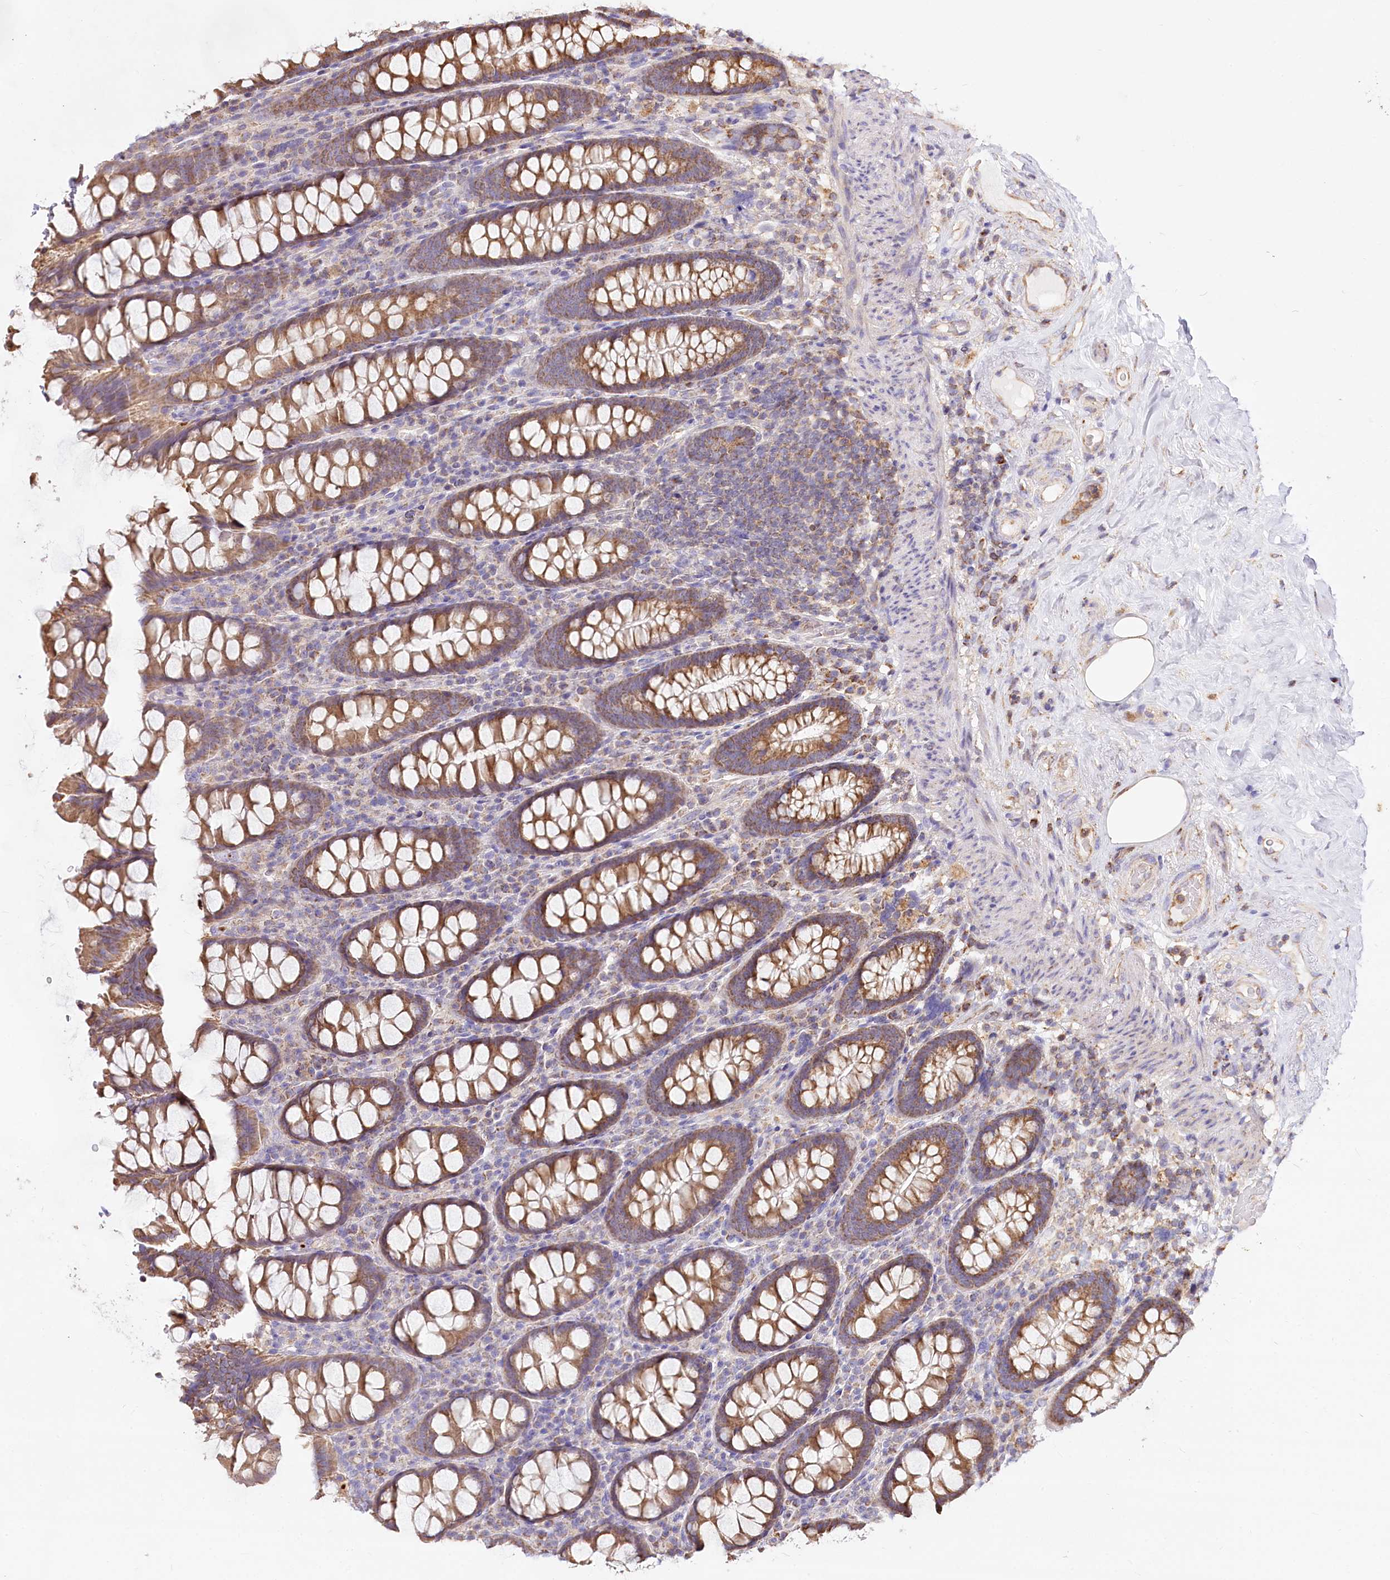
{"staining": {"intensity": "weak", "quantity": "25%-75%", "location": "cytoplasmic/membranous"}, "tissue": "colon", "cell_type": "Endothelial cells", "image_type": "normal", "snomed": [{"axis": "morphology", "description": "Normal tissue, NOS"}, {"axis": "topography", "description": "Colon"}], "caption": "This histopathology image displays immunohistochemistry (IHC) staining of unremarkable human colon, with low weak cytoplasmic/membranous staining in approximately 25%-75% of endothelial cells.", "gene": "TASOR2", "patient": {"sex": "female", "age": 79}}